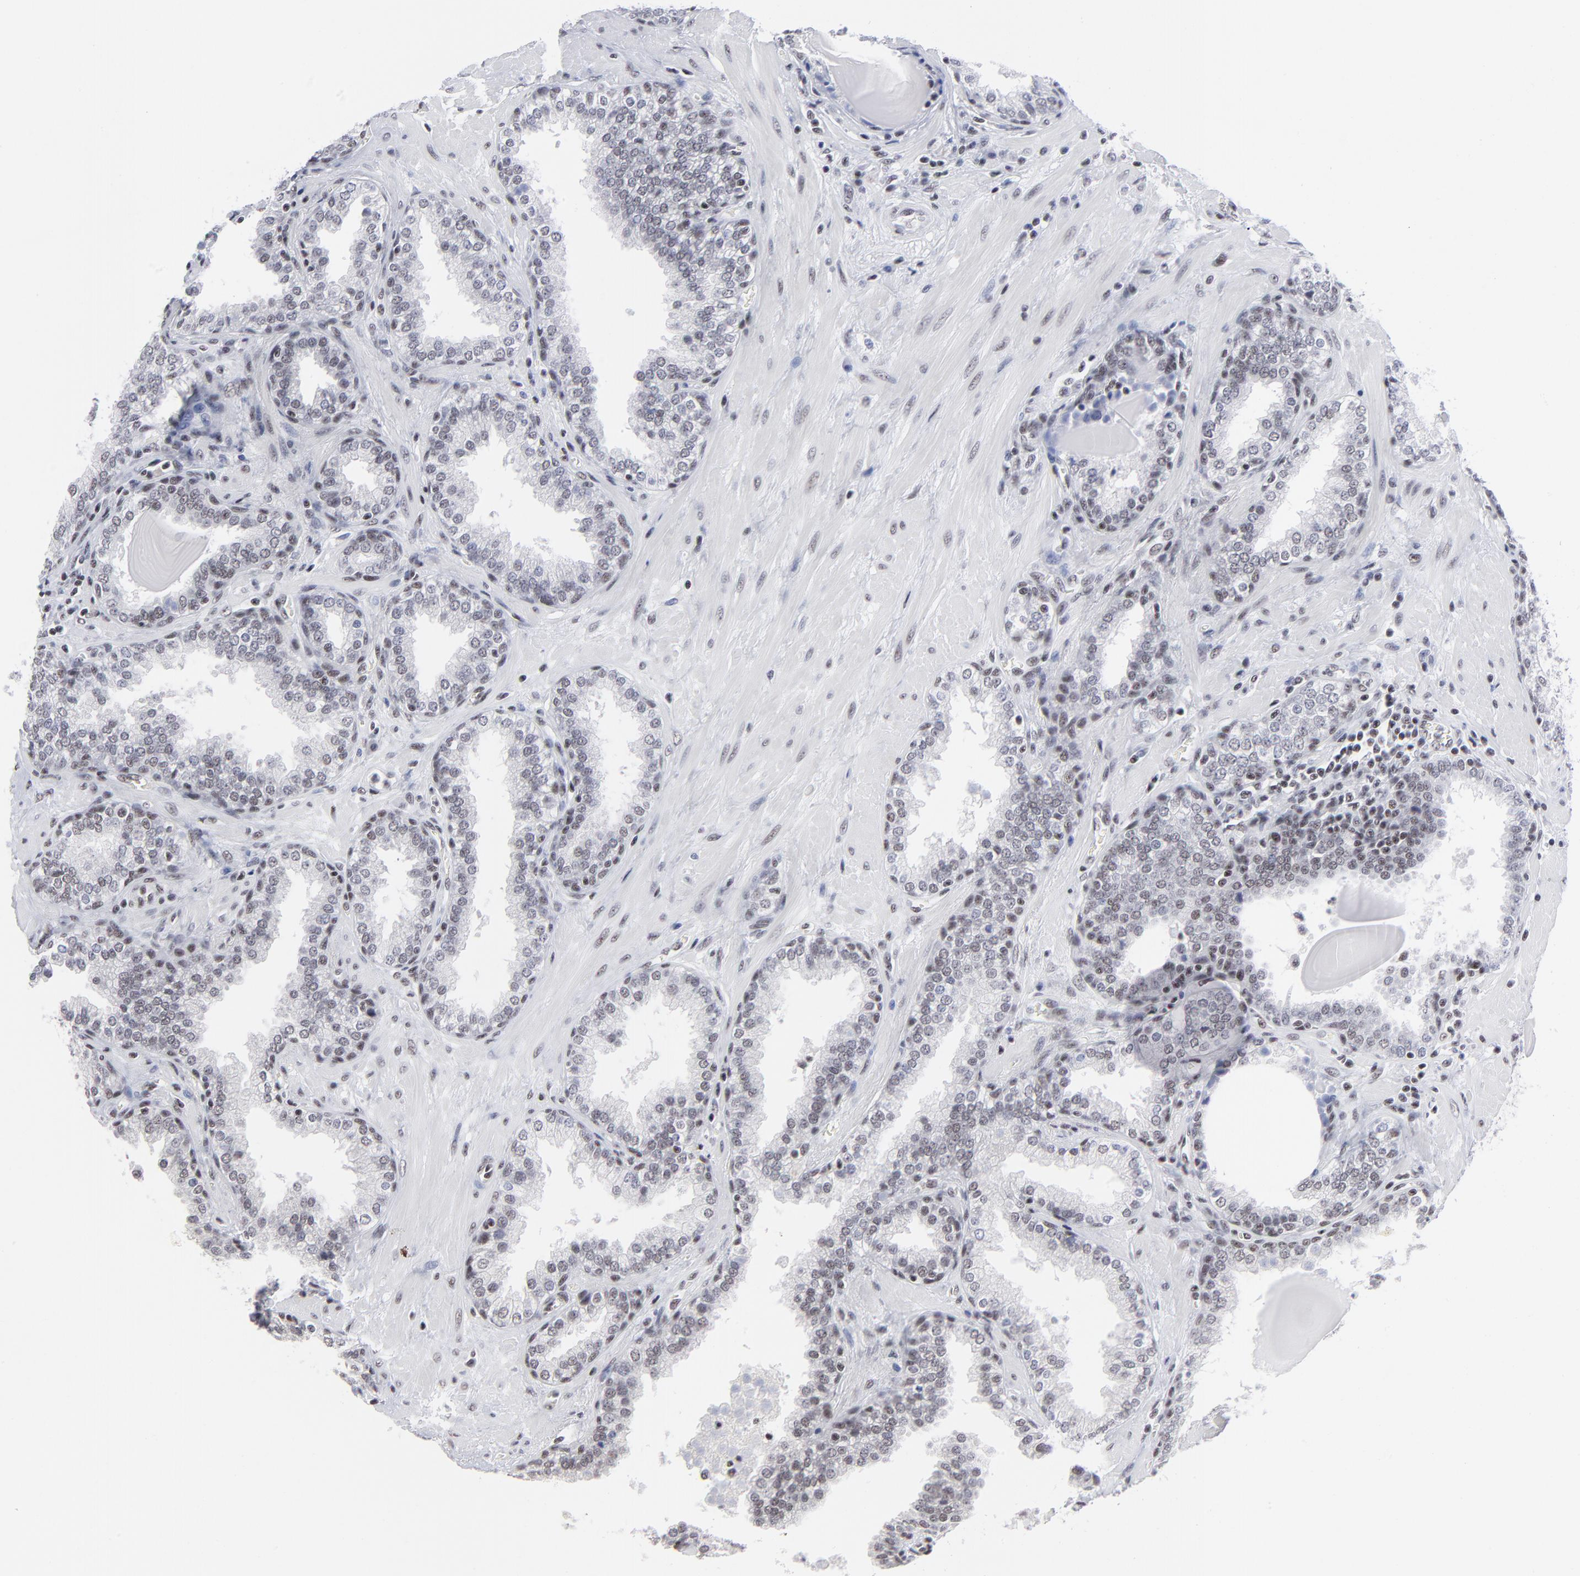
{"staining": {"intensity": "weak", "quantity": "25%-75%", "location": "nuclear"}, "tissue": "prostate", "cell_type": "Glandular cells", "image_type": "normal", "snomed": [{"axis": "morphology", "description": "Normal tissue, NOS"}, {"axis": "topography", "description": "Prostate"}], "caption": "An IHC histopathology image of benign tissue is shown. Protein staining in brown labels weak nuclear positivity in prostate within glandular cells.", "gene": "SP2", "patient": {"sex": "male", "age": 51}}